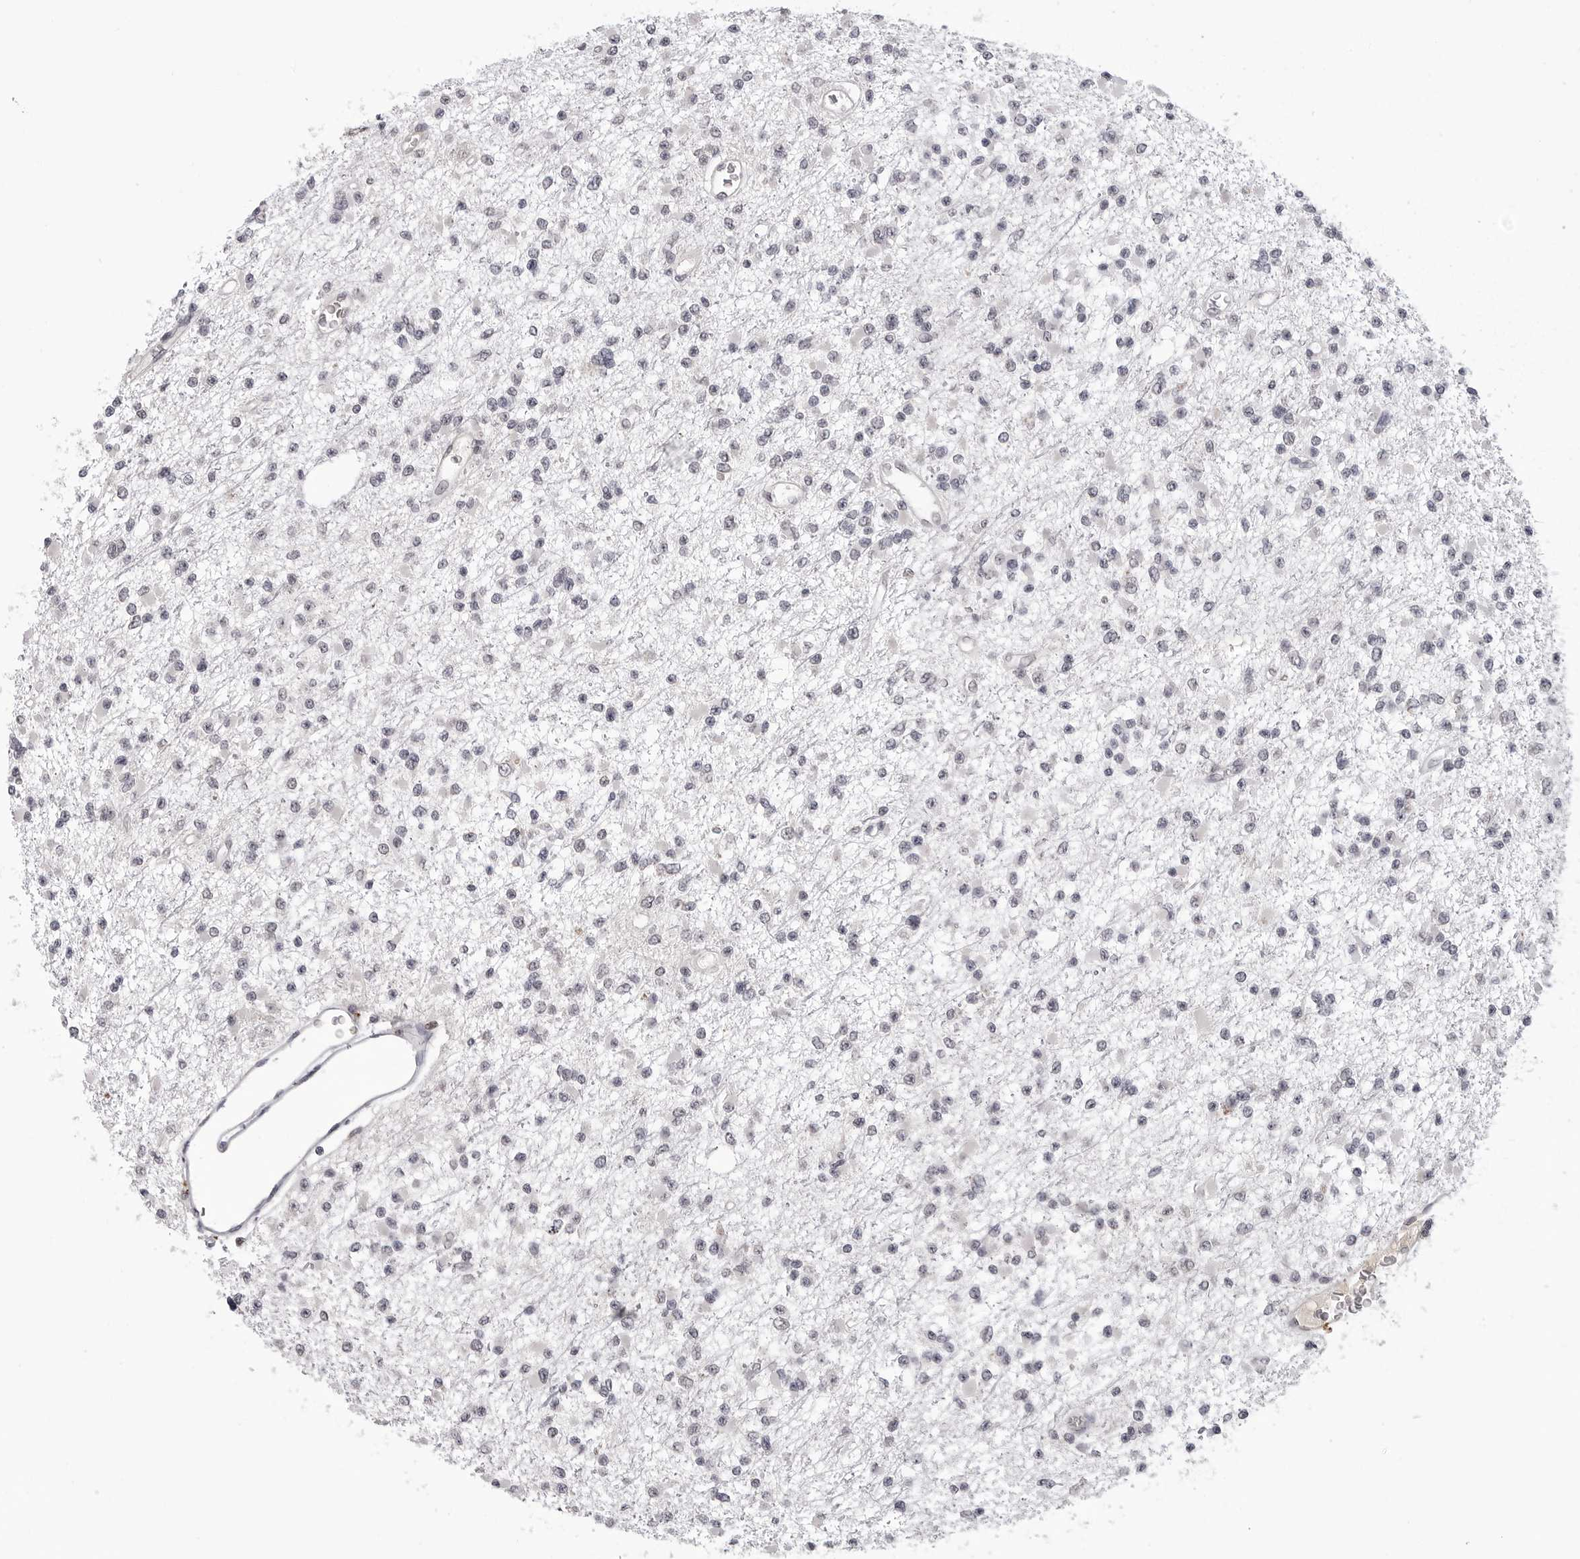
{"staining": {"intensity": "negative", "quantity": "none", "location": "none"}, "tissue": "glioma", "cell_type": "Tumor cells", "image_type": "cancer", "snomed": [{"axis": "morphology", "description": "Glioma, malignant, Low grade"}, {"axis": "topography", "description": "Brain"}], "caption": "Tumor cells are negative for brown protein staining in malignant low-grade glioma.", "gene": "CDK20", "patient": {"sex": "female", "age": 22}}